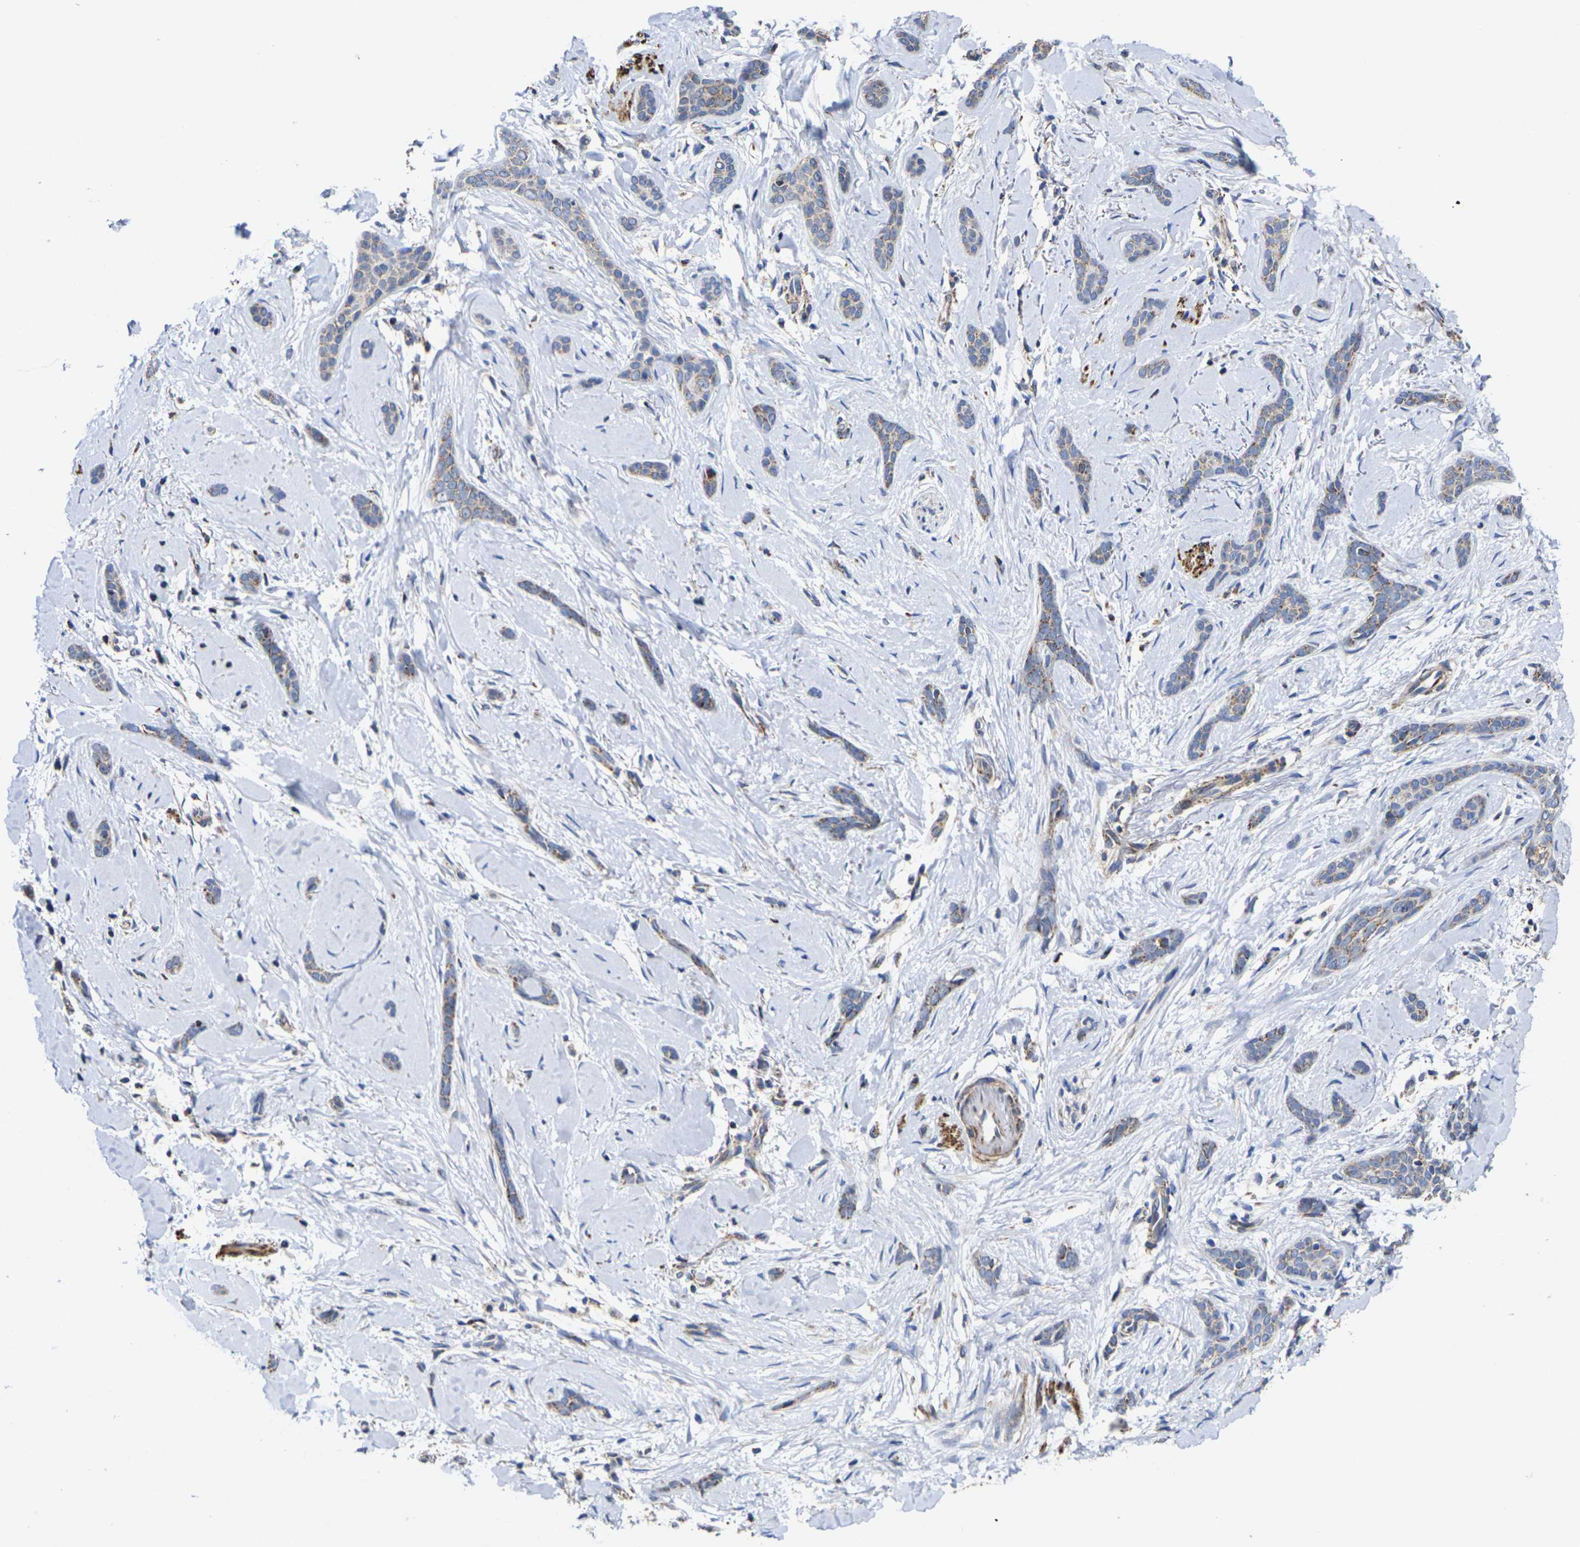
{"staining": {"intensity": "negative", "quantity": "none", "location": "none"}, "tissue": "skin cancer", "cell_type": "Tumor cells", "image_type": "cancer", "snomed": [{"axis": "morphology", "description": "Basal cell carcinoma"}, {"axis": "morphology", "description": "Adnexal tumor, benign"}, {"axis": "topography", "description": "Skin"}], "caption": "Micrograph shows no significant protein staining in tumor cells of benign adnexal tumor (skin).", "gene": "P2RY11", "patient": {"sex": "female", "age": 42}}